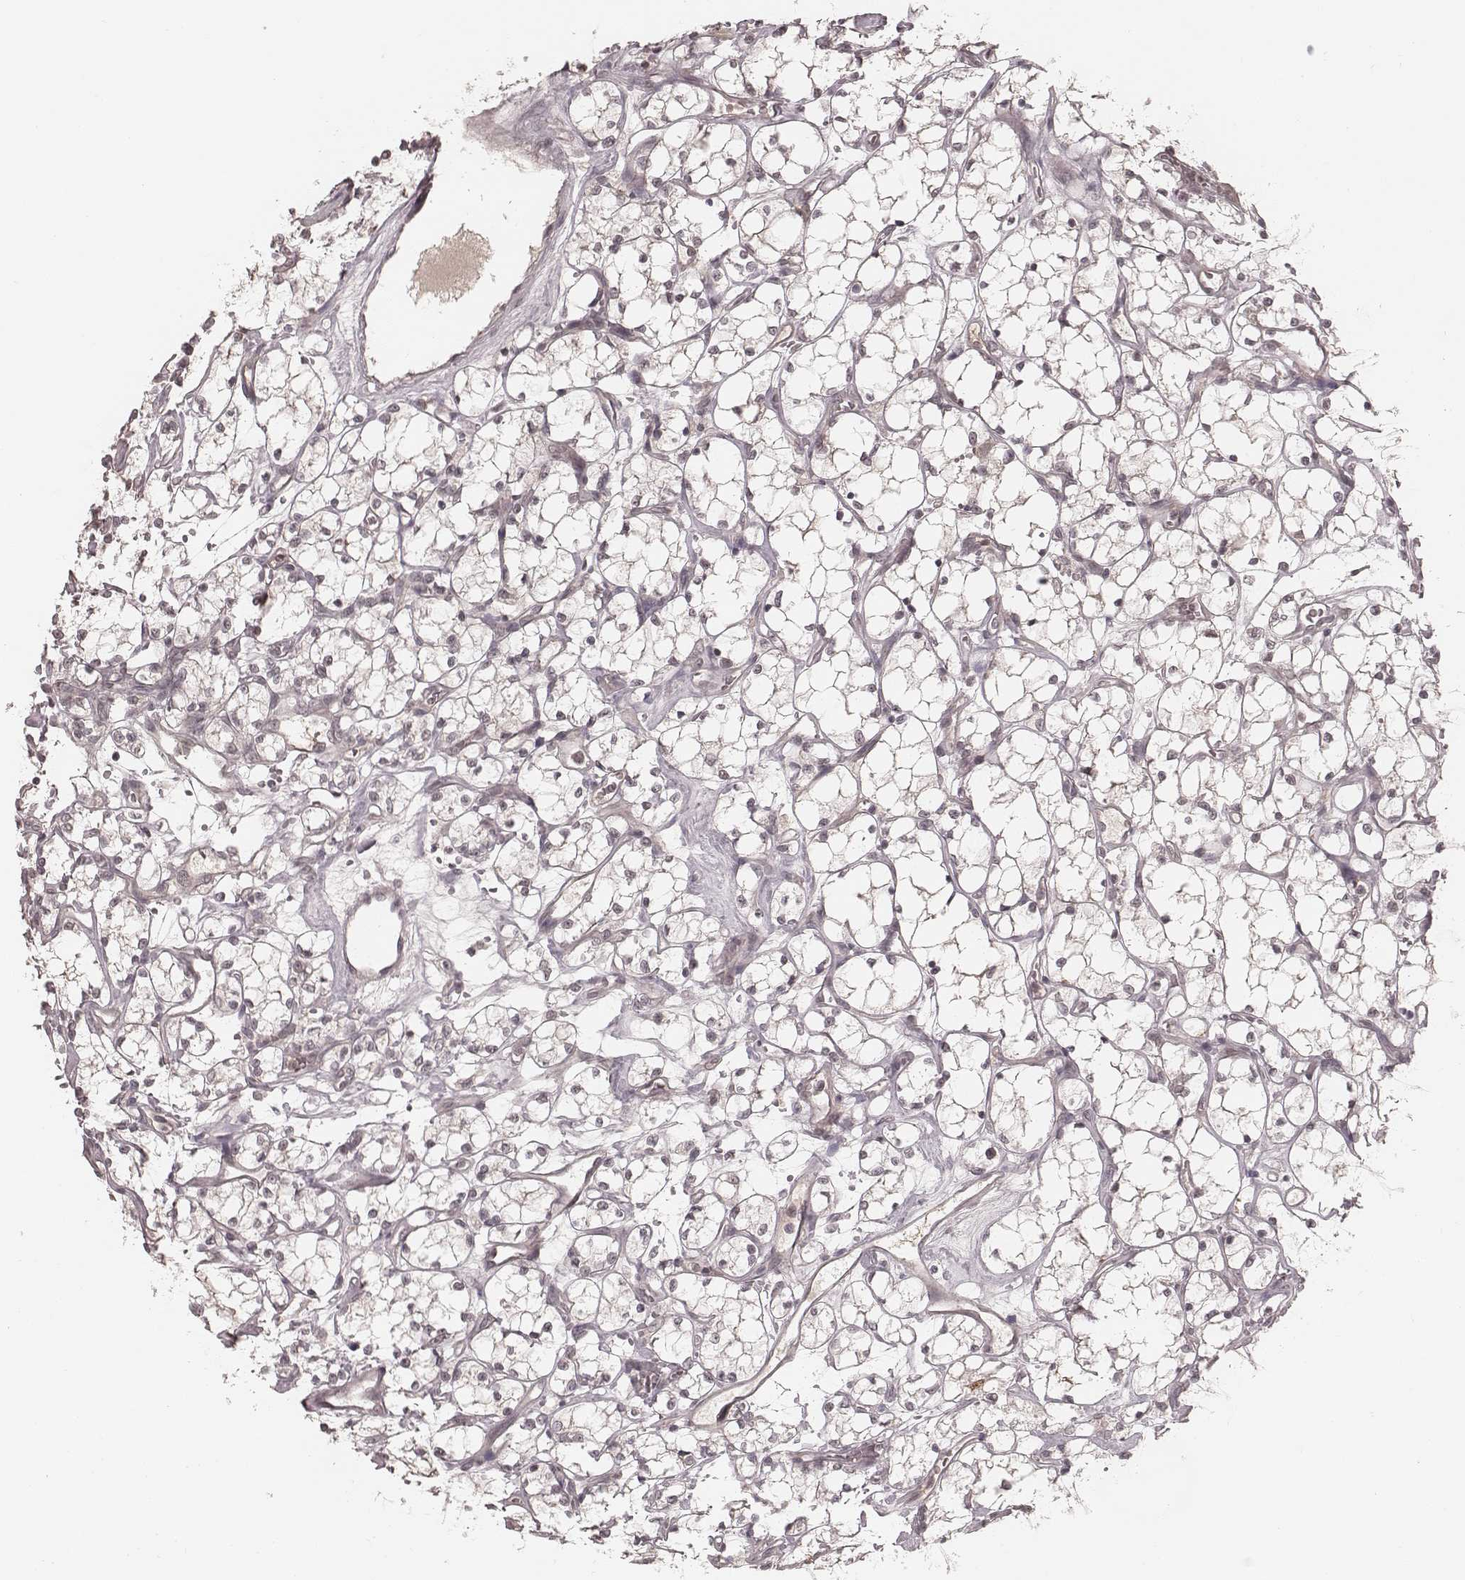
{"staining": {"intensity": "negative", "quantity": "none", "location": "none"}, "tissue": "renal cancer", "cell_type": "Tumor cells", "image_type": "cancer", "snomed": [{"axis": "morphology", "description": "Adenocarcinoma, NOS"}, {"axis": "topography", "description": "Kidney"}], "caption": "A high-resolution micrograph shows IHC staining of renal cancer (adenocarcinoma), which shows no significant positivity in tumor cells.", "gene": "IL5", "patient": {"sex": "female", "age": 69}}